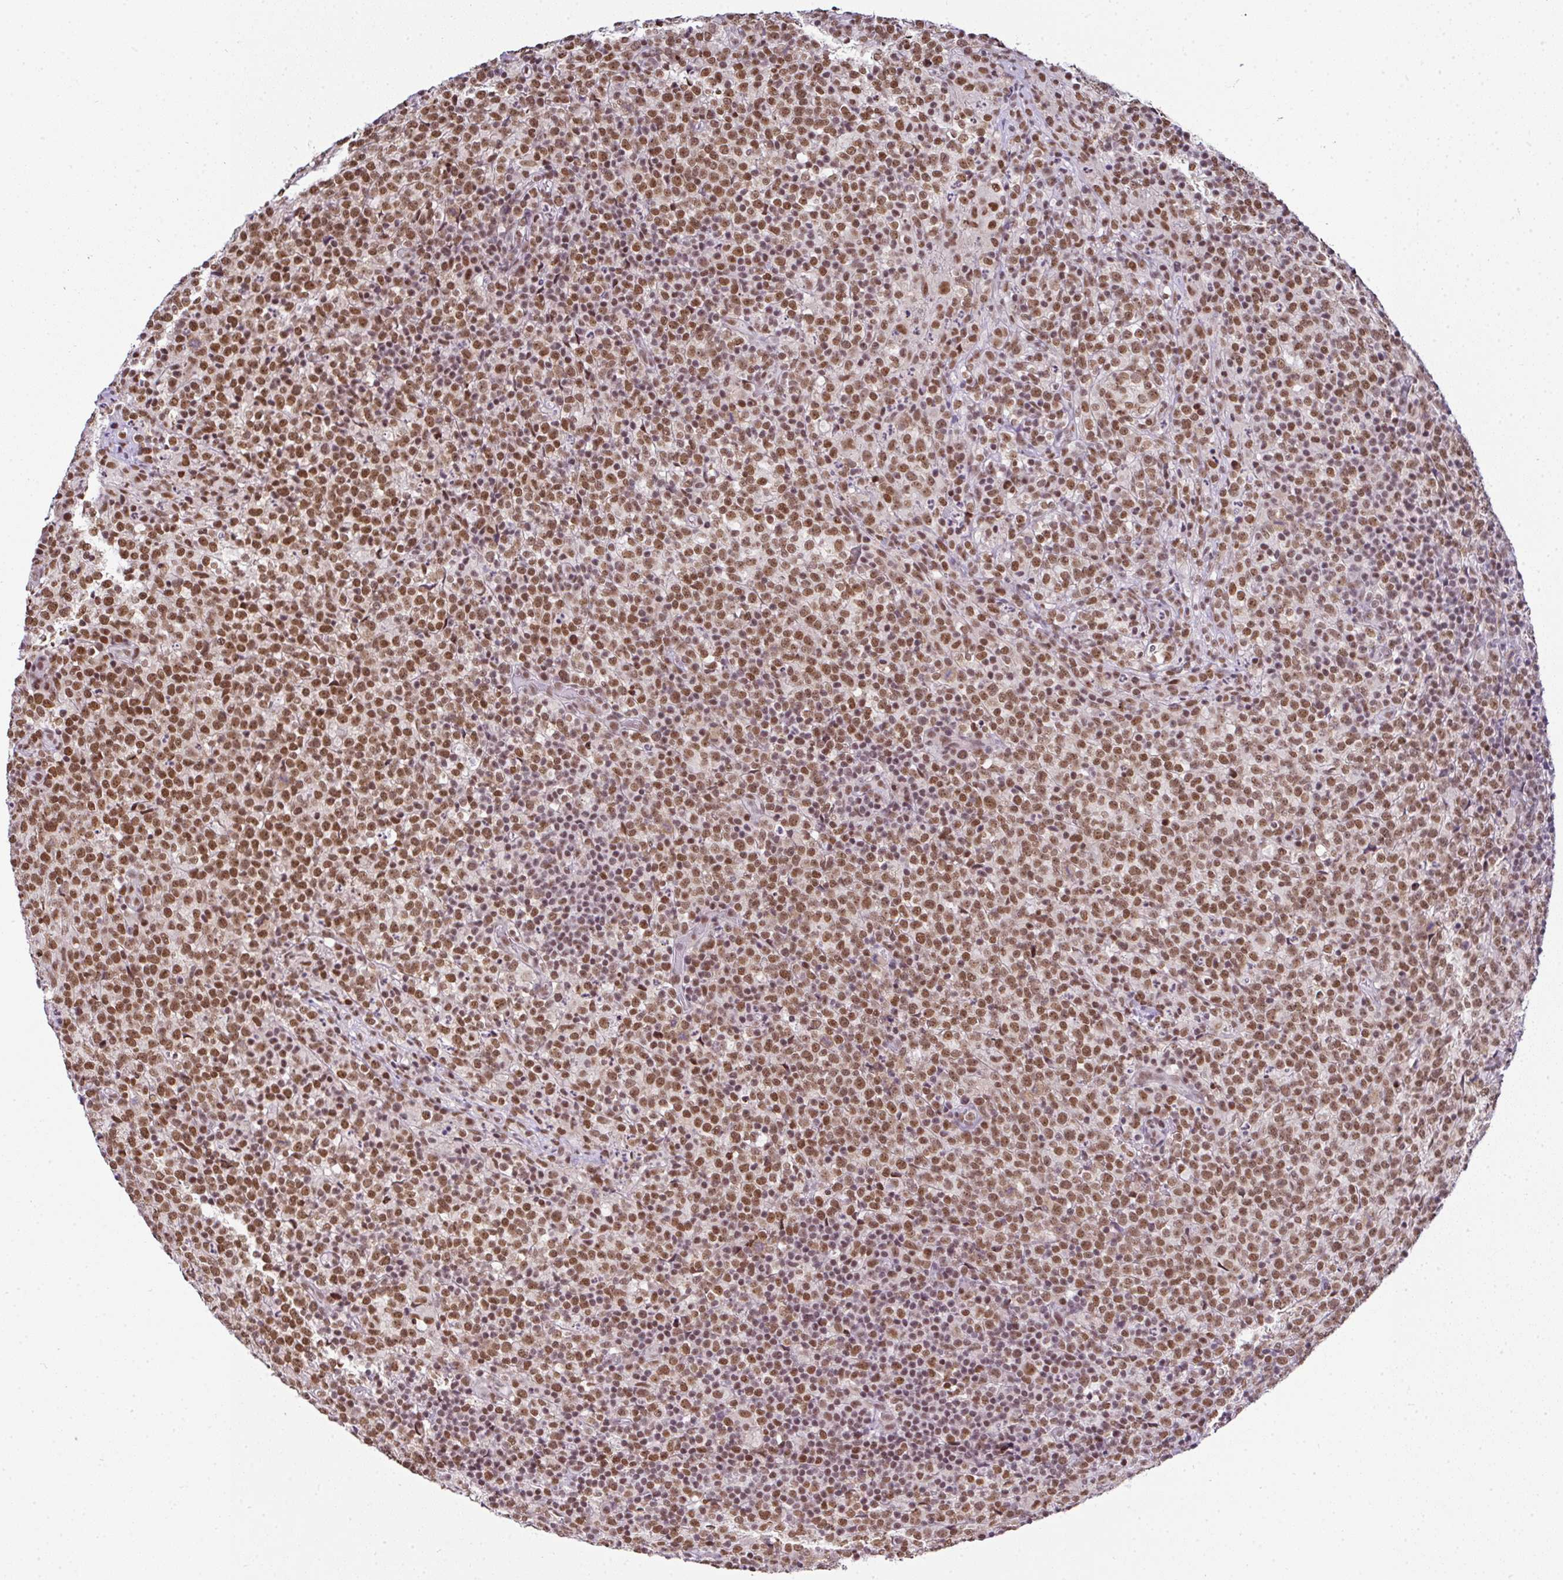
{"staining": {"intensity": "moderate", "quantity": ">75%", "location": "nuclear"}, "tissue": "lymphoma", "cell_type": "Tumor cells", "image_type": "cancer", "snomed": [{"axis": "morphology", "description": "Malignant lymphoma, non-Hodgkin's type, High grade"}, {"axis": "topography", "description": "Lymph node"}], "caption": "Tumor cells display moderate nuclear staining in about >75% of cells in high-grade malignant lymphoma, non-Hodgkin's type.", "gene": "PTPN2", "patient": {"sex": "male", "age": 54}}